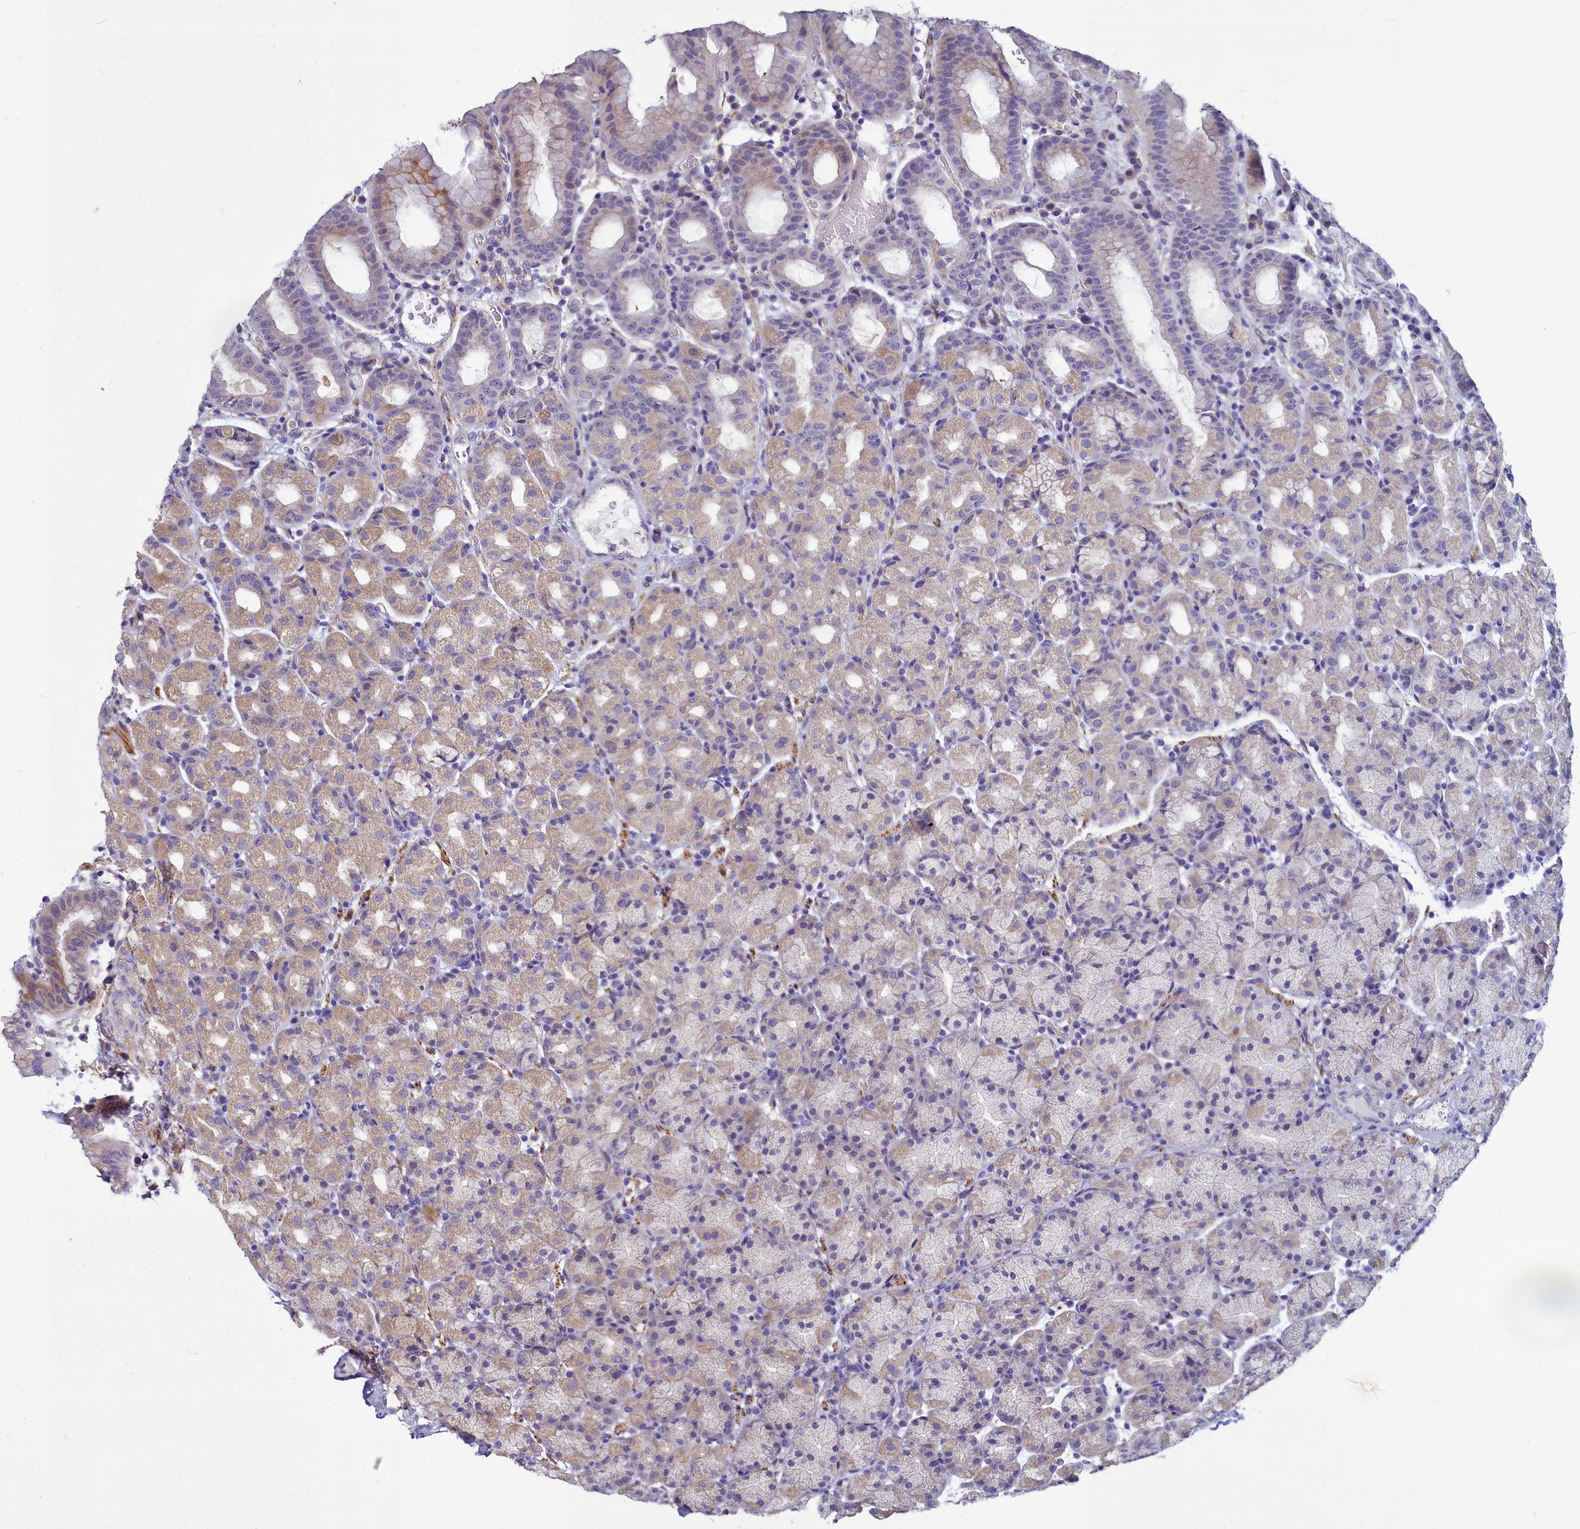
{"staining": {"intensity": "weak", "quantity": "25%-75%", "location": "cytoplasmic/membranous"}, "tissue": "stomach", "cell_type": "Glandular cells", "image_type": "normal", "snomed": [{"axis": "morphology", "description": "Normal tissue, NOS"}, {"axis": "topography", "description": "Stomach, upper"}, {"axis": "topography", "description": "Stomach, lower"}, {"axis": "topography", "description": "Small intestine"}], "caption": "Glandular cells reveal low levels of weak cytoplasmic/membranous staining in approximately 25%-75% of cells in benign stomach. The protein of interest is stained brown, and the nuclei are stained in blue (DAB IHC with brightfield microscopy, high magnification).", "gene": "SMPD4", "patient": {"sex": "male", "age": 68}}